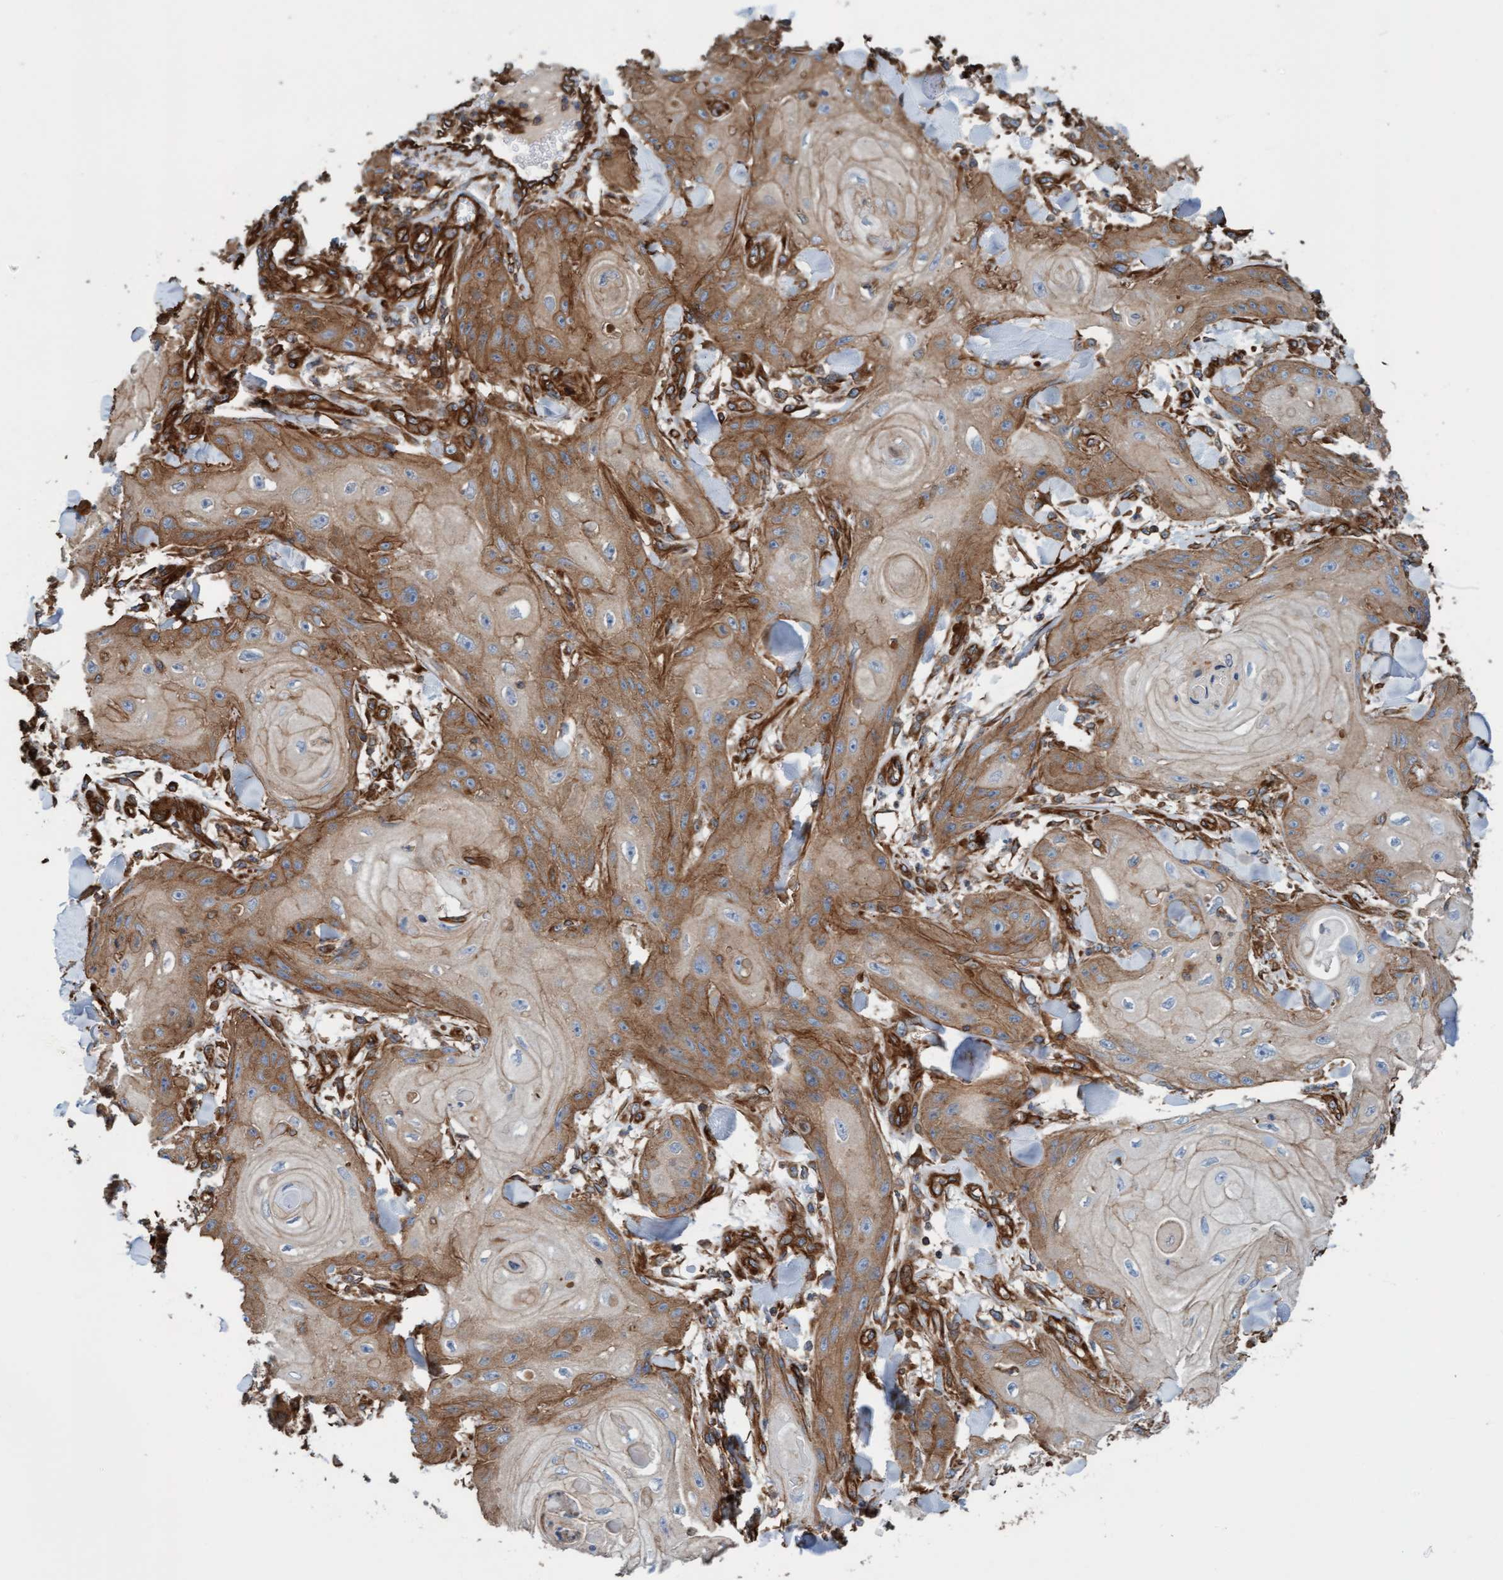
{"staining": {"intensity": "moderate", "quantity": "25%-75%", "location": "cytoplasmic/membranous"}, "tissue": "skin cancer", "cell_type": "Tumor cells", "image_type": "cancer", "snomed": [{"axis": "morphology", "description": "Squamous cell carcinoma, NOS"}, {"axis": "topography", "description": "Skin"}], "caption": "Human skin cancer (squamous cell carcinoma) stained for a protein (brown) shows moderate cytoplasmic/membranous positive staining in about 25%-75% of tumor cells.", "gene": "STXBP4", "patient": {"sex": "male", "age": 74}}